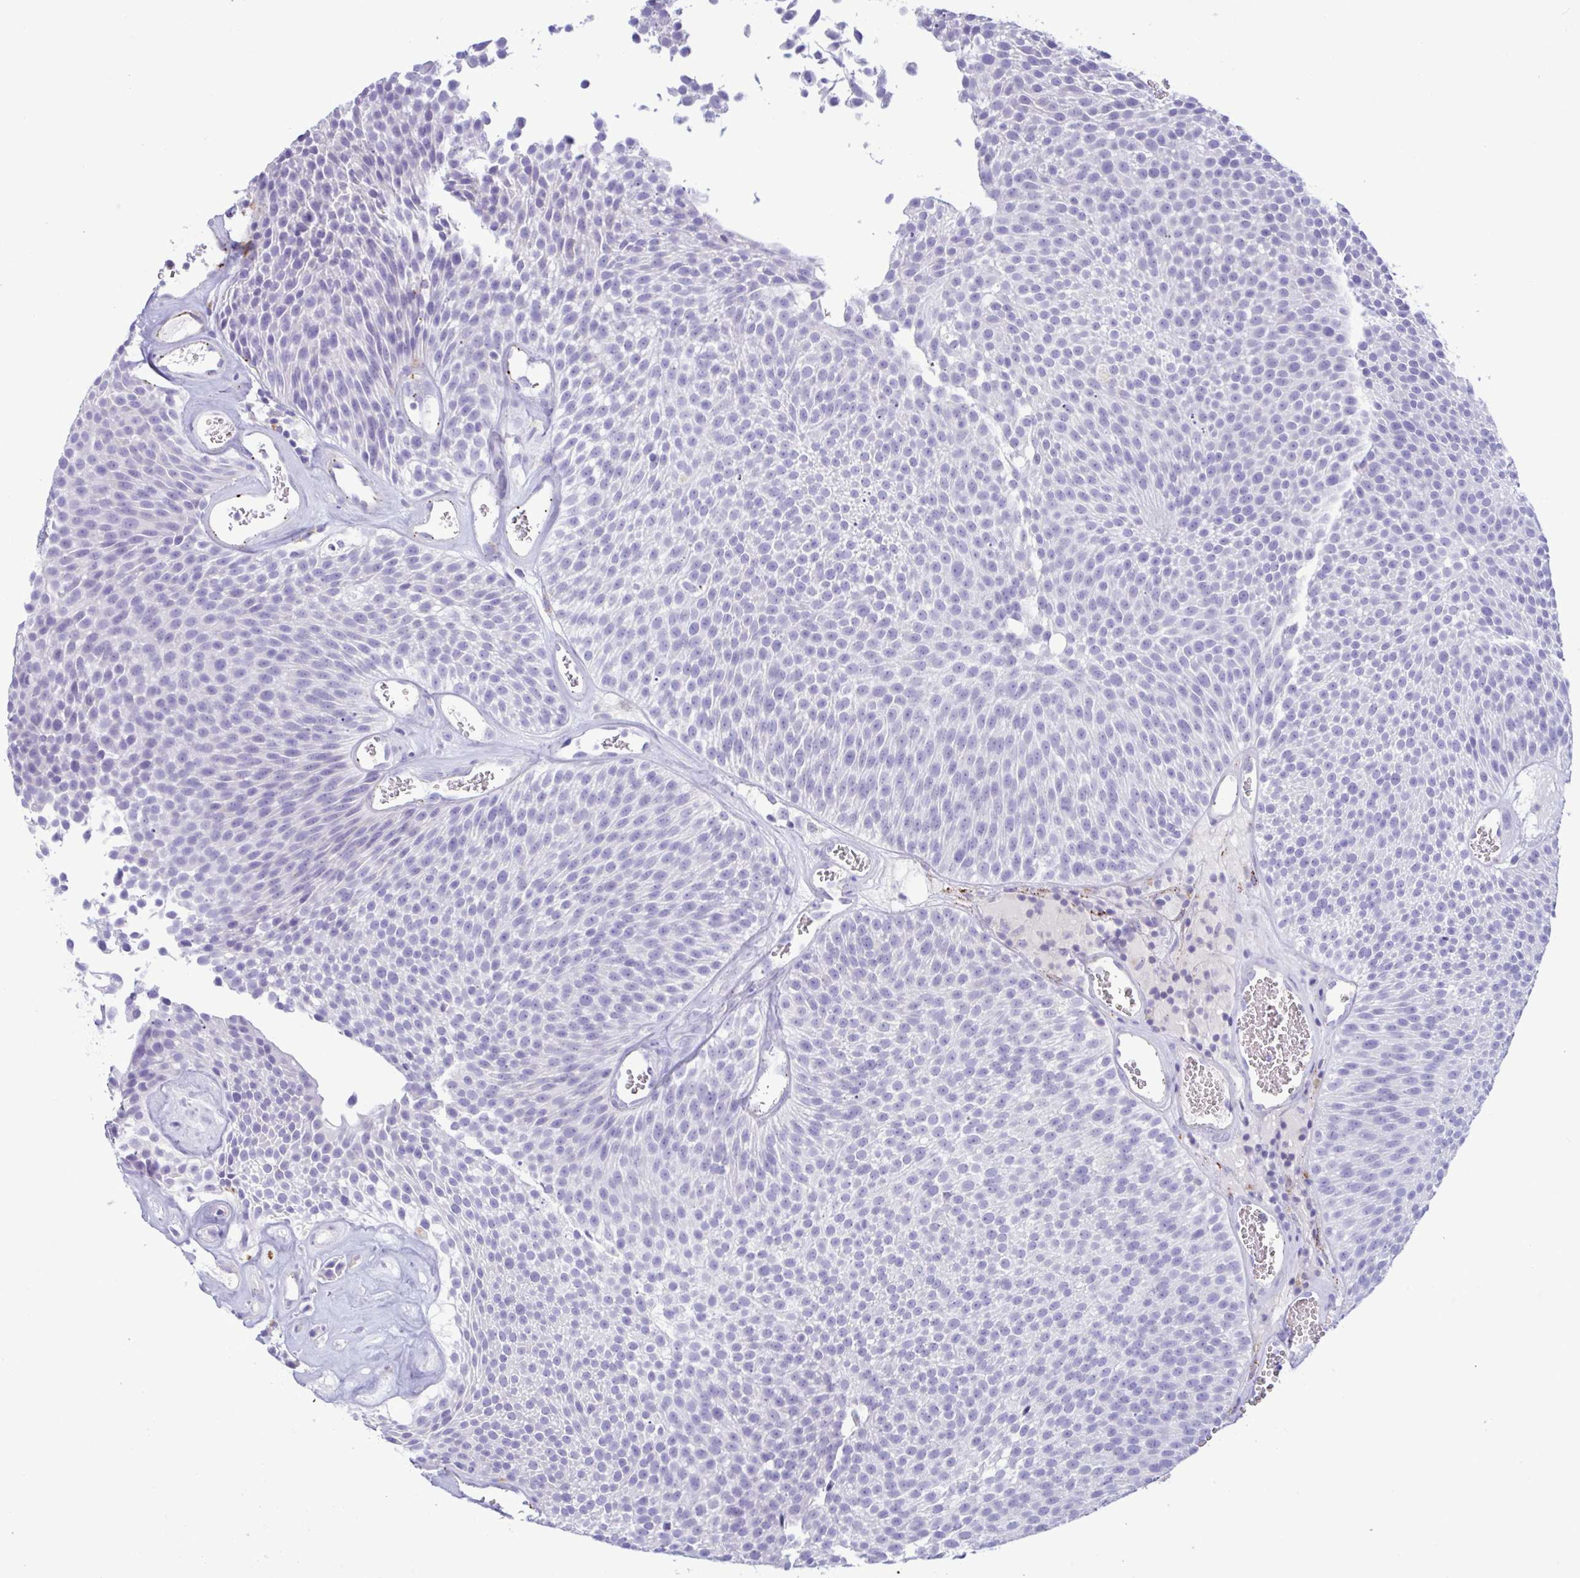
{"staining": {"intensity": "negative", "quantity": "none", "location": "none"}, "tissue": "urothelial cancer", "cell_type": "Tumor cells", "image_type": "cancer", "snomed": [{"axis": "morphology", "description": "Urothelial carcinoma, Low grade"}, {"axis": "topography", "description": "Urinary bladder"}], "caption": "A high-resolution image shows immunohistochemistry staining of low-grade urothelial carcinoma, which shows no significant expression in tumor cells.", "gene": "XCL1", "patient": {"sex": "female", "age": 79}}